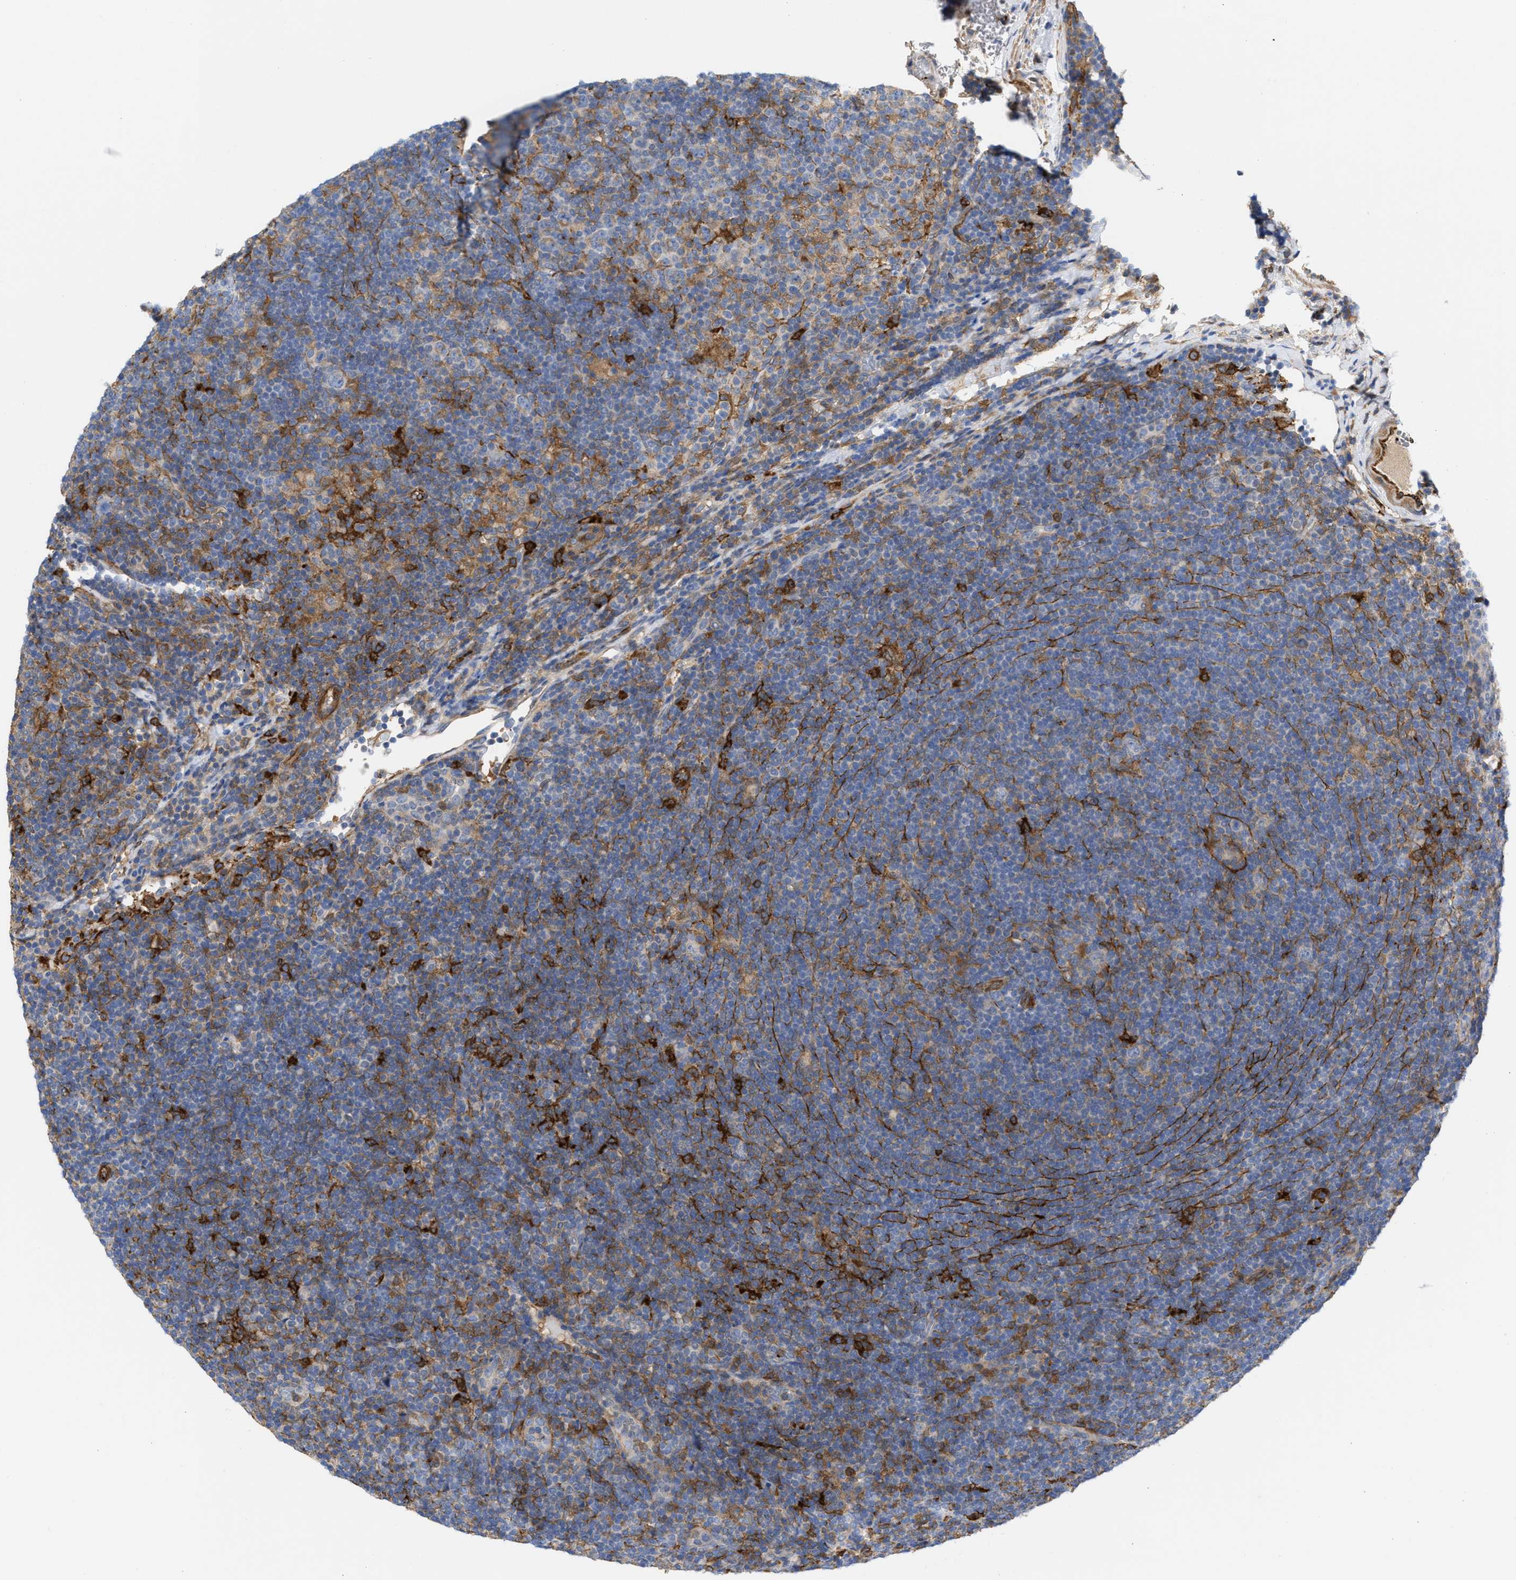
{"staining": {"intensity": "negative", "quantity": "none", "location": "none"}, "tissue": "lymphoma", "cell_type": "Tumor cells", "image_type": "cancer", "snomed": [{"axis": "morphology", "description": "Hodgkin's disease, NOS"}, {"axis": "topography", "description": "Lymph node"}], "caption": "DAB (3,3'-diaminobenzidine) immunohistochemical staining of human Hodgkin's disease exhibits no significant positivity in tumor cells. (Brightfield microscopy of DAB (3,3'-diaminobenzidine) immunohistochemistry (IHC) at high magnification).", "gene": "HS3ST5", "patient": {"sex": "female", "age": 57}}